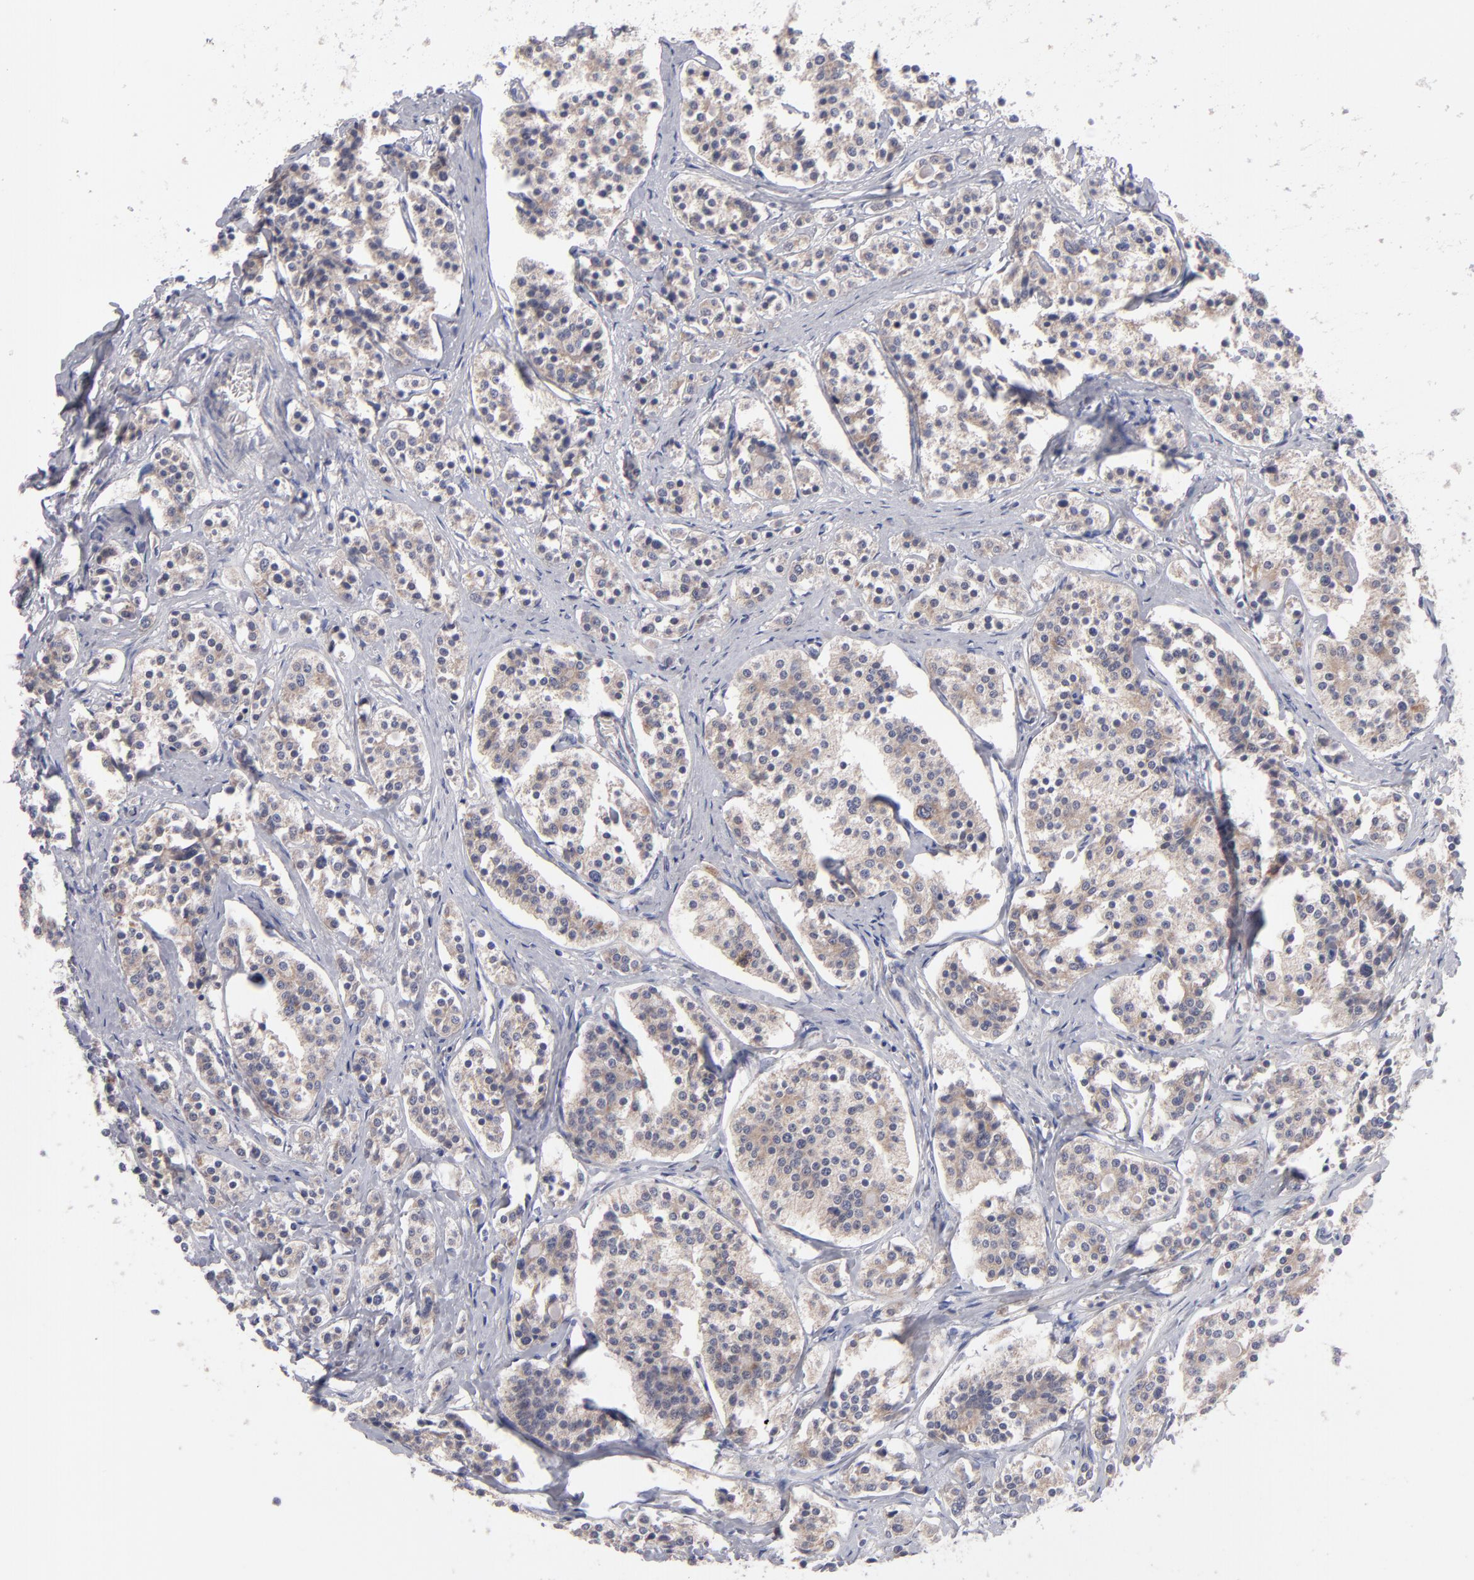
{"staining": {"intensity": "weak", "quantity": ">75%", "location": "cytoplasmic/membranous"}, "tissue": "carcinoid", "cell_type": "Tumor cells", "image_type": "cancer", "snomed": [{"axis": "morphology", "description": "Carcinoid, malignant, NOS"}, {"axis": "topography", "description": "Small intestine"}], "caption": "The micrograph reveals staining of carcinoid, revealing weak cytoplasmic/membranous protein positivity (brown color) within tumor cells.", "gene": "HCCS", "patient": {"sex": "male", "age": 63}}